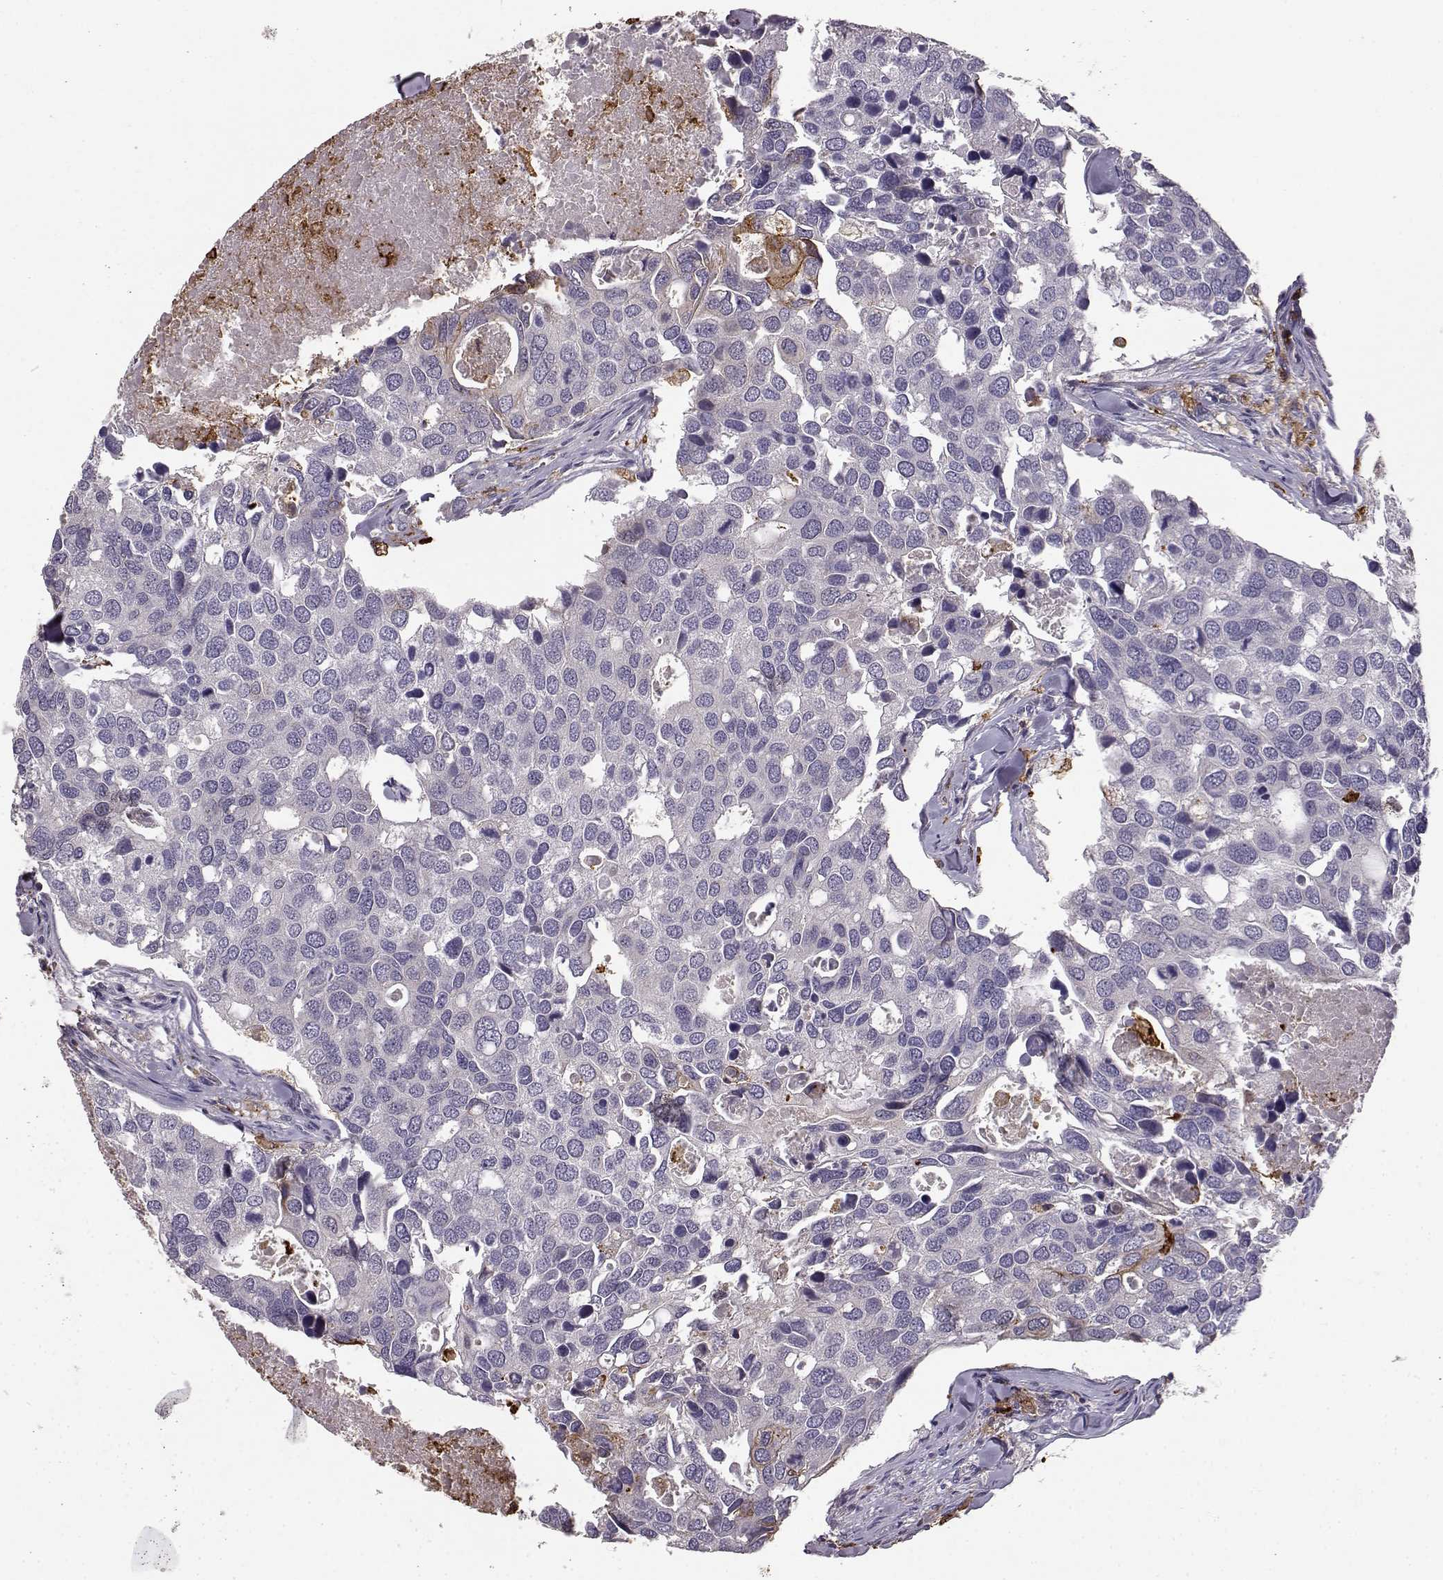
{"staining": {"intensity": "negative", "quantity": "none", "location": "none"}, "tissue": "breast cancer", "cell_type": "Tumor cells", "image_type": "cancer", "snomed": [{"axis": "morphology", "description": "Duct carcinoma"}, {"axis": "topography", "description": "Breast"}], "caption": "Protein analysis of breast cancer reveals no significant expression in tumor cells.", "gene": "CCNF", "patient": {"sex": "female", "age": 83}}